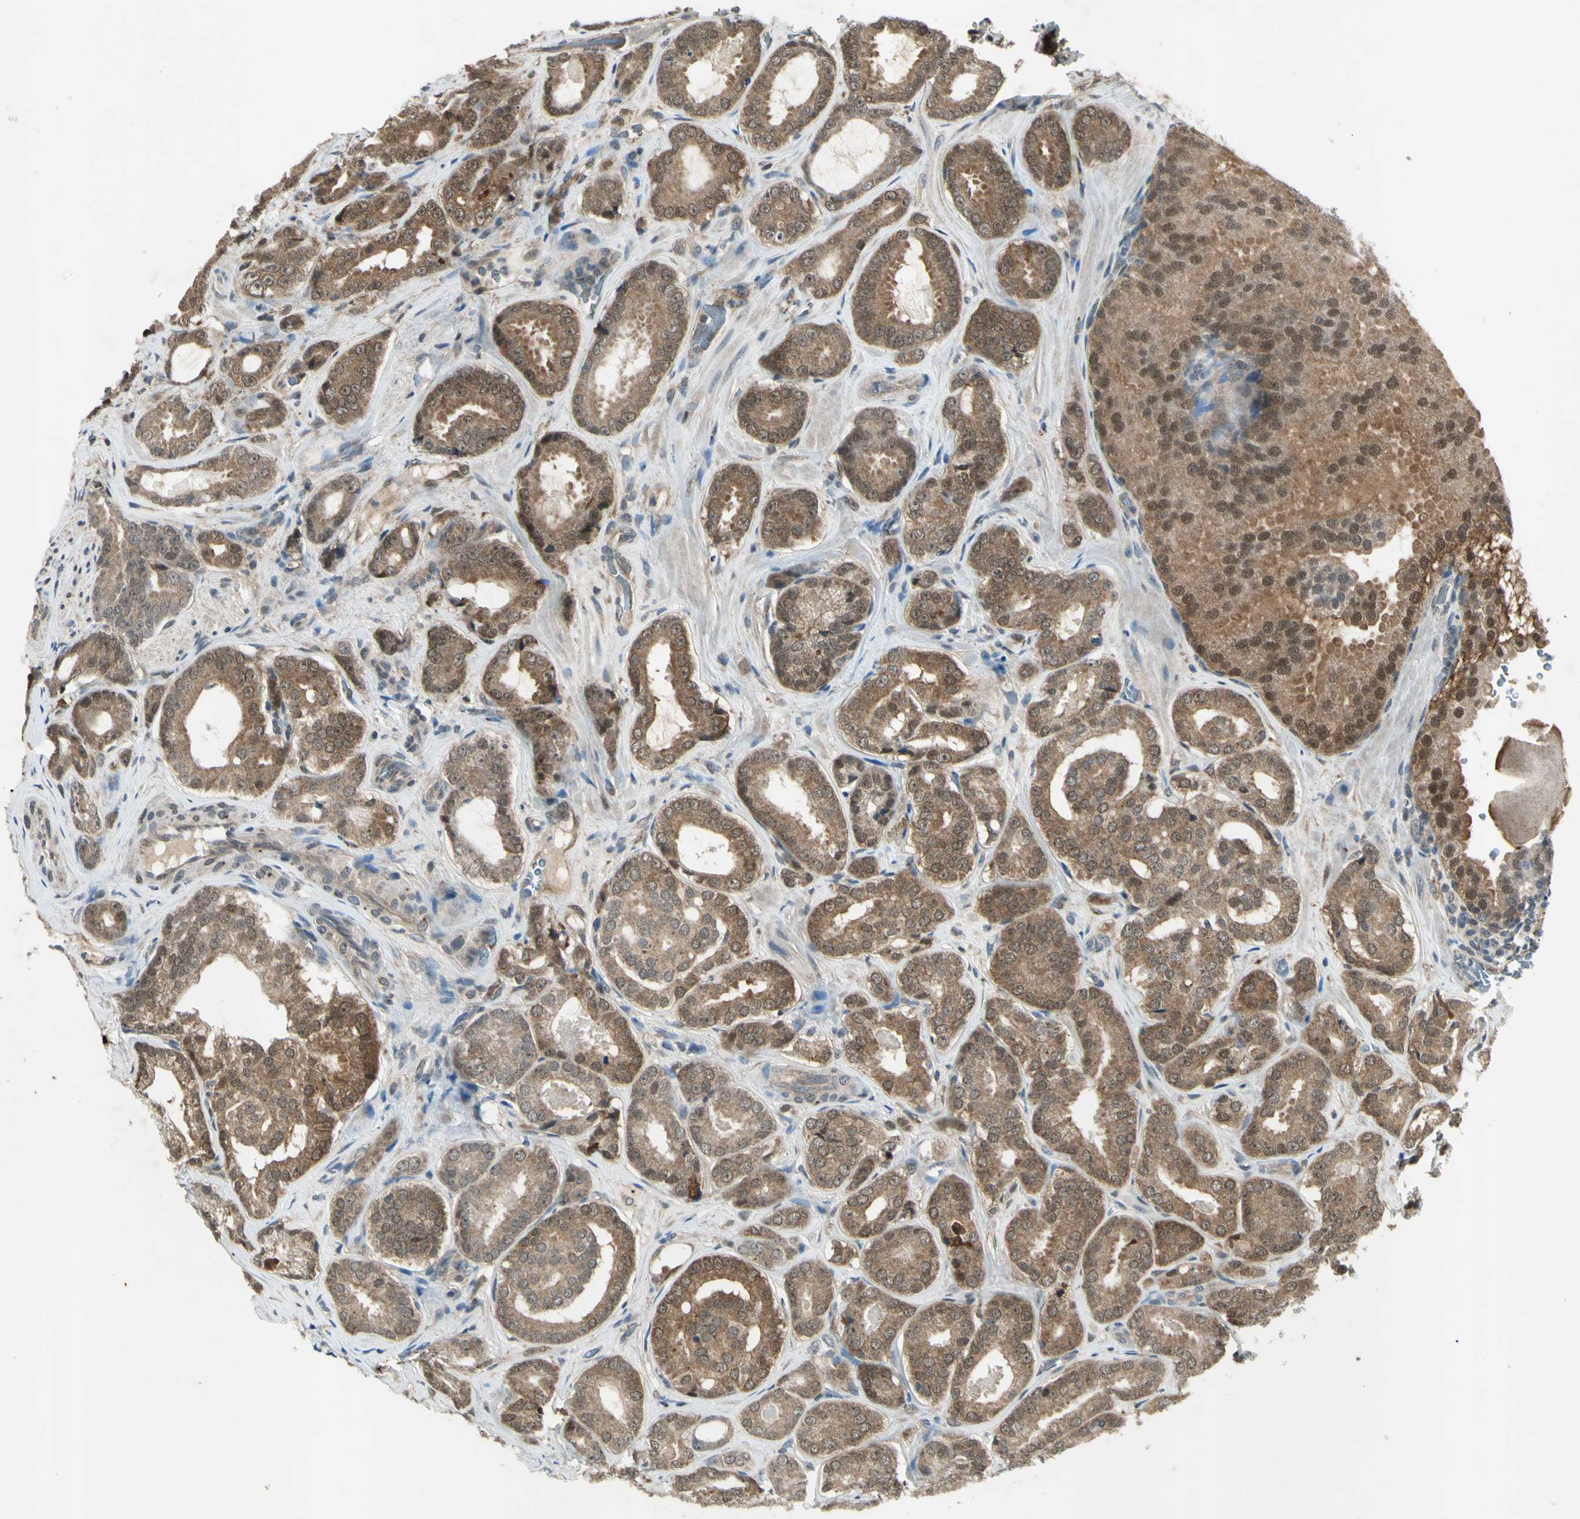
{"staining": {"intensity": "moderate", "quantity": ">75%", "location": "cytoplasmic/membranous"}, "tissue": "prostate cancer", "cell_type": "Tumor cells", "image_type": "cancer", "snomed": [{"axis": "morphology", "description": "Adenocarcinoma, High grade"}, {"axis": "topography", "description": "Prostate"}], "caption": "A histopathology image of prostate cancer (high-grade adenocarcinoma) stained for a protein exhibits moderate cytoplasmic/membranous brown staining in tumor cells.", "gene": "PSMD5", "patient": {"sex": "male", "age": 64}}